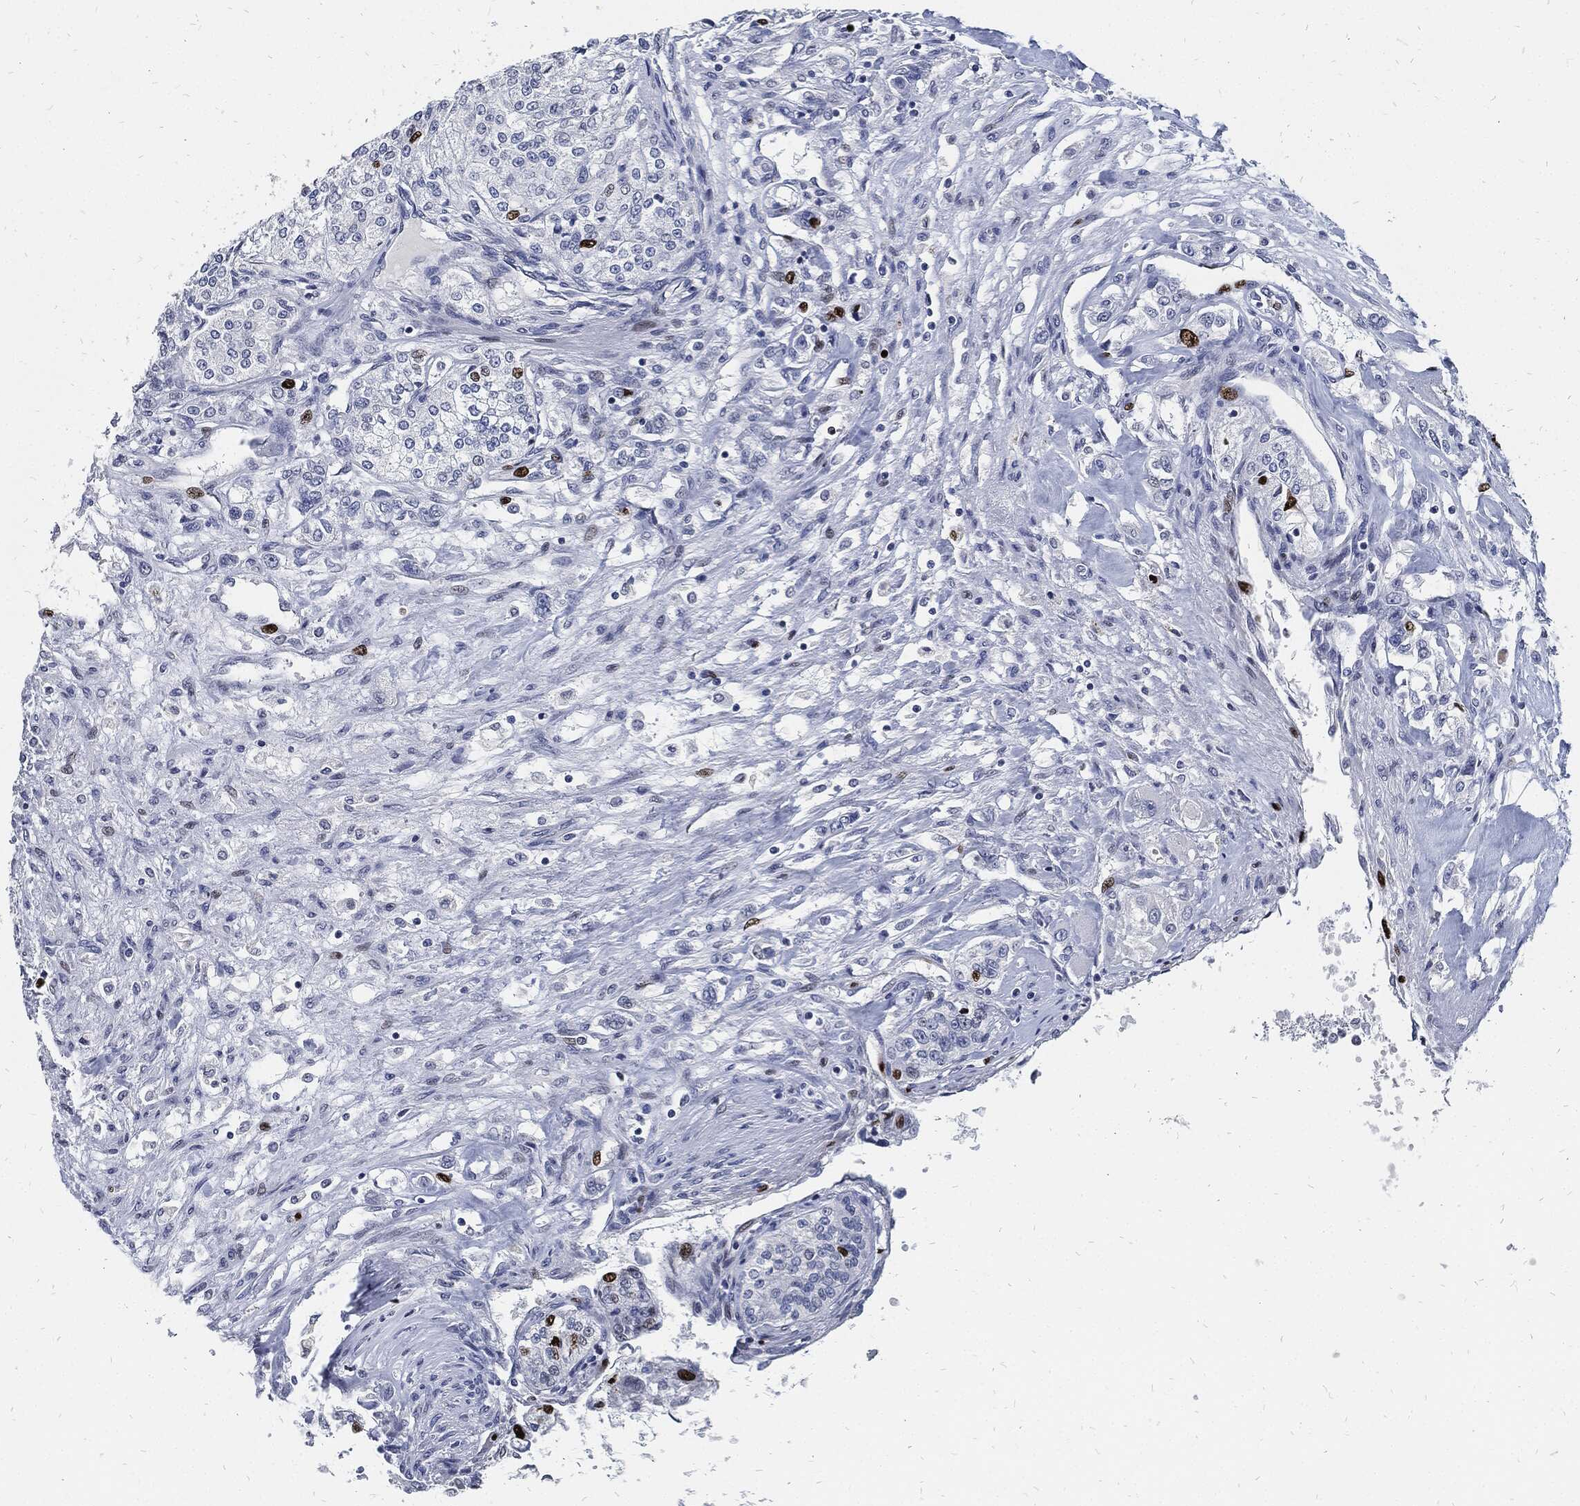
{"staining": {"intensity": "strong", "quantity": "<25%", "location": "nuclear"}, "tissue": "renal cancer", "cell_type": "Tumor cells", "image_type": "cancer", "snomed": [{"axis": "morphology", "description": "Adenocarcinoma, NOS"}, {"axis": "topography", "description": "Kidney"}], "caption": "DAB (3,3'-diaminobenzidine) immunohistochemical staining of human renal cancer shows strong nuclear protein positivity in approximately <25% of tumor cells.", "gene": "MKI67", "patient": {"sex": "female", "age": 63}}